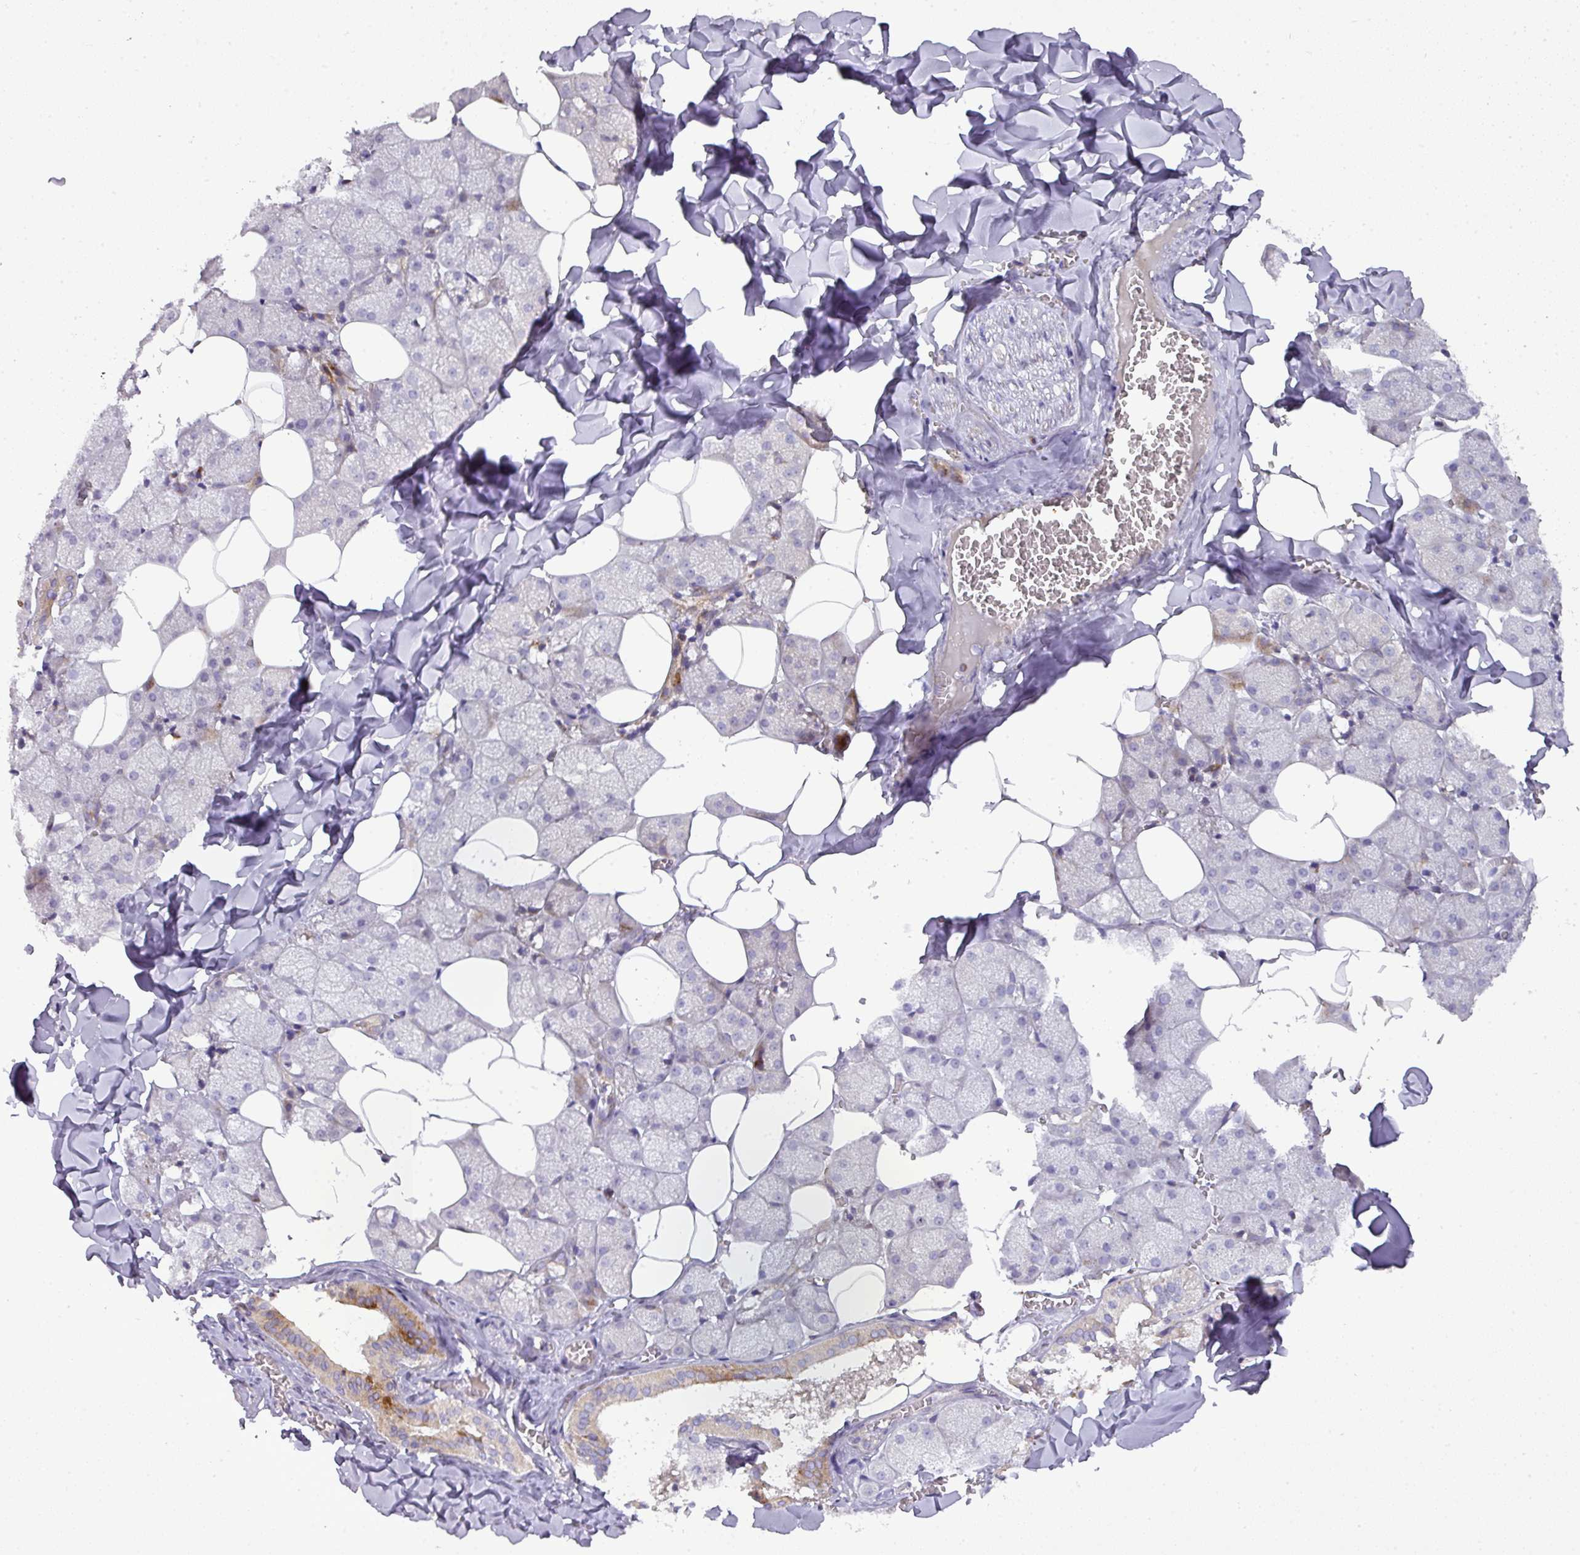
{"staining": {"intensity": "moderate", "quantity": "25%-75%", "location": "cytoplasmic/membranous"}, "tissue": "salivary gland", "cell_type": "Glandular cells", "image_type": "normal", "snomed": [{"axis": "morphology", "description": "Normal tissue, NOS"}, {"axis": "topography", "description": "Salivary gland"}, {"axis": "topography", "description": "Peripheral nerve tissue"}], "caption": "This photomicrograph exhibits IHC staining of normal human salivary gland, with medium moderate cytoplasmic/membranous expression in about 25%-75% of glandular cells.", "gene": "ATP6V1F", "patient": {"sex": "male", "age": 38}}